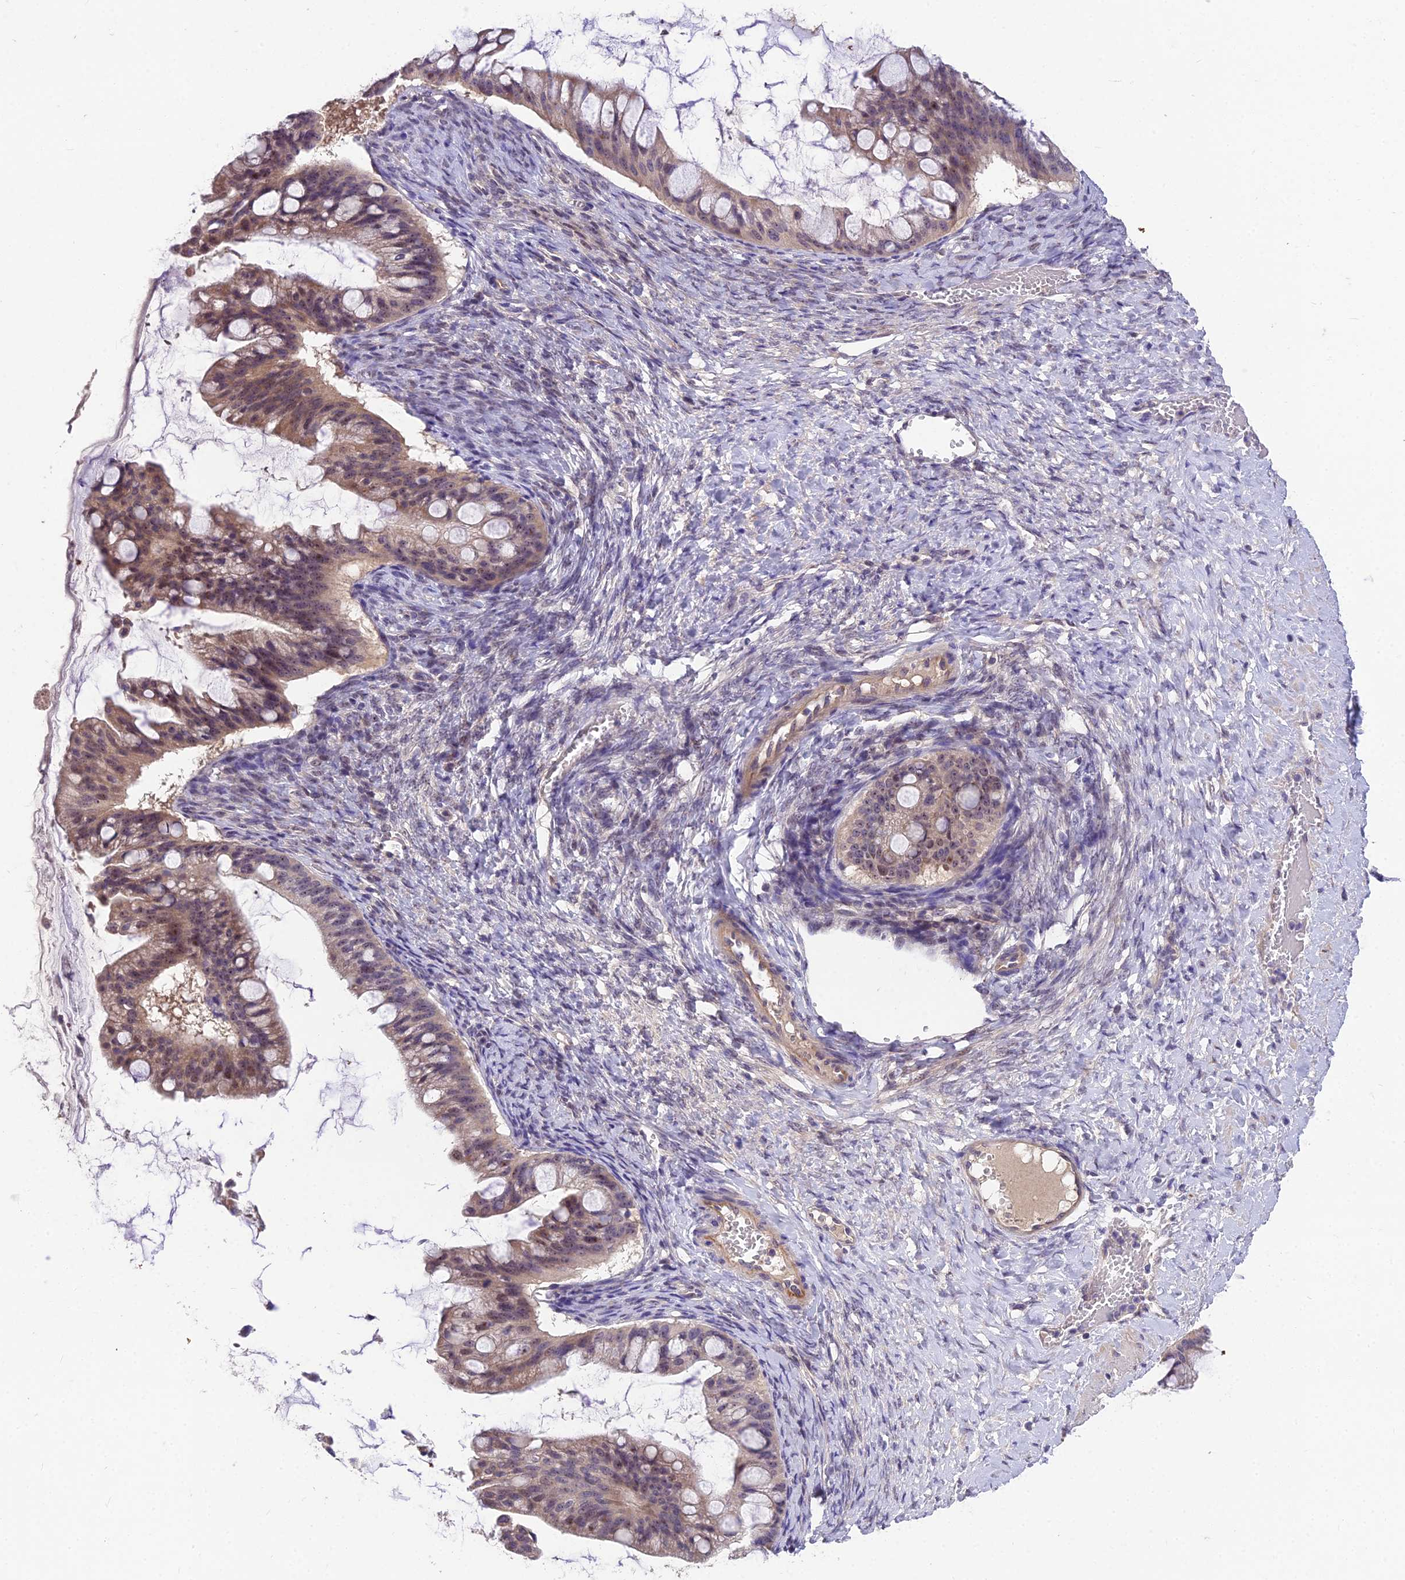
{"staining": {"intensity": "moderate", "quantity": ">75%", "location": "cytoplasmic/membranous,nuclear"}, "tissue": "ovarian cancer", "cell_type": "Tumor cells", "image_type": "cancer", "snomed": [{"axis": "morphology", "description": "Cystadenocarcinoma, mucinous, NOS"}, {"axis": "topography", "description": "Ovary"}], "caption": "An immunohistochemistry (IHC) image of tumor tissue is shown. Protein staining in brown labels moderate cytoplasmic/membranous and nuclear positivity in ovarian cancer within tumor cells.", "gene": "ZNF333", "patient": {"sex": "female", "age": 73}}